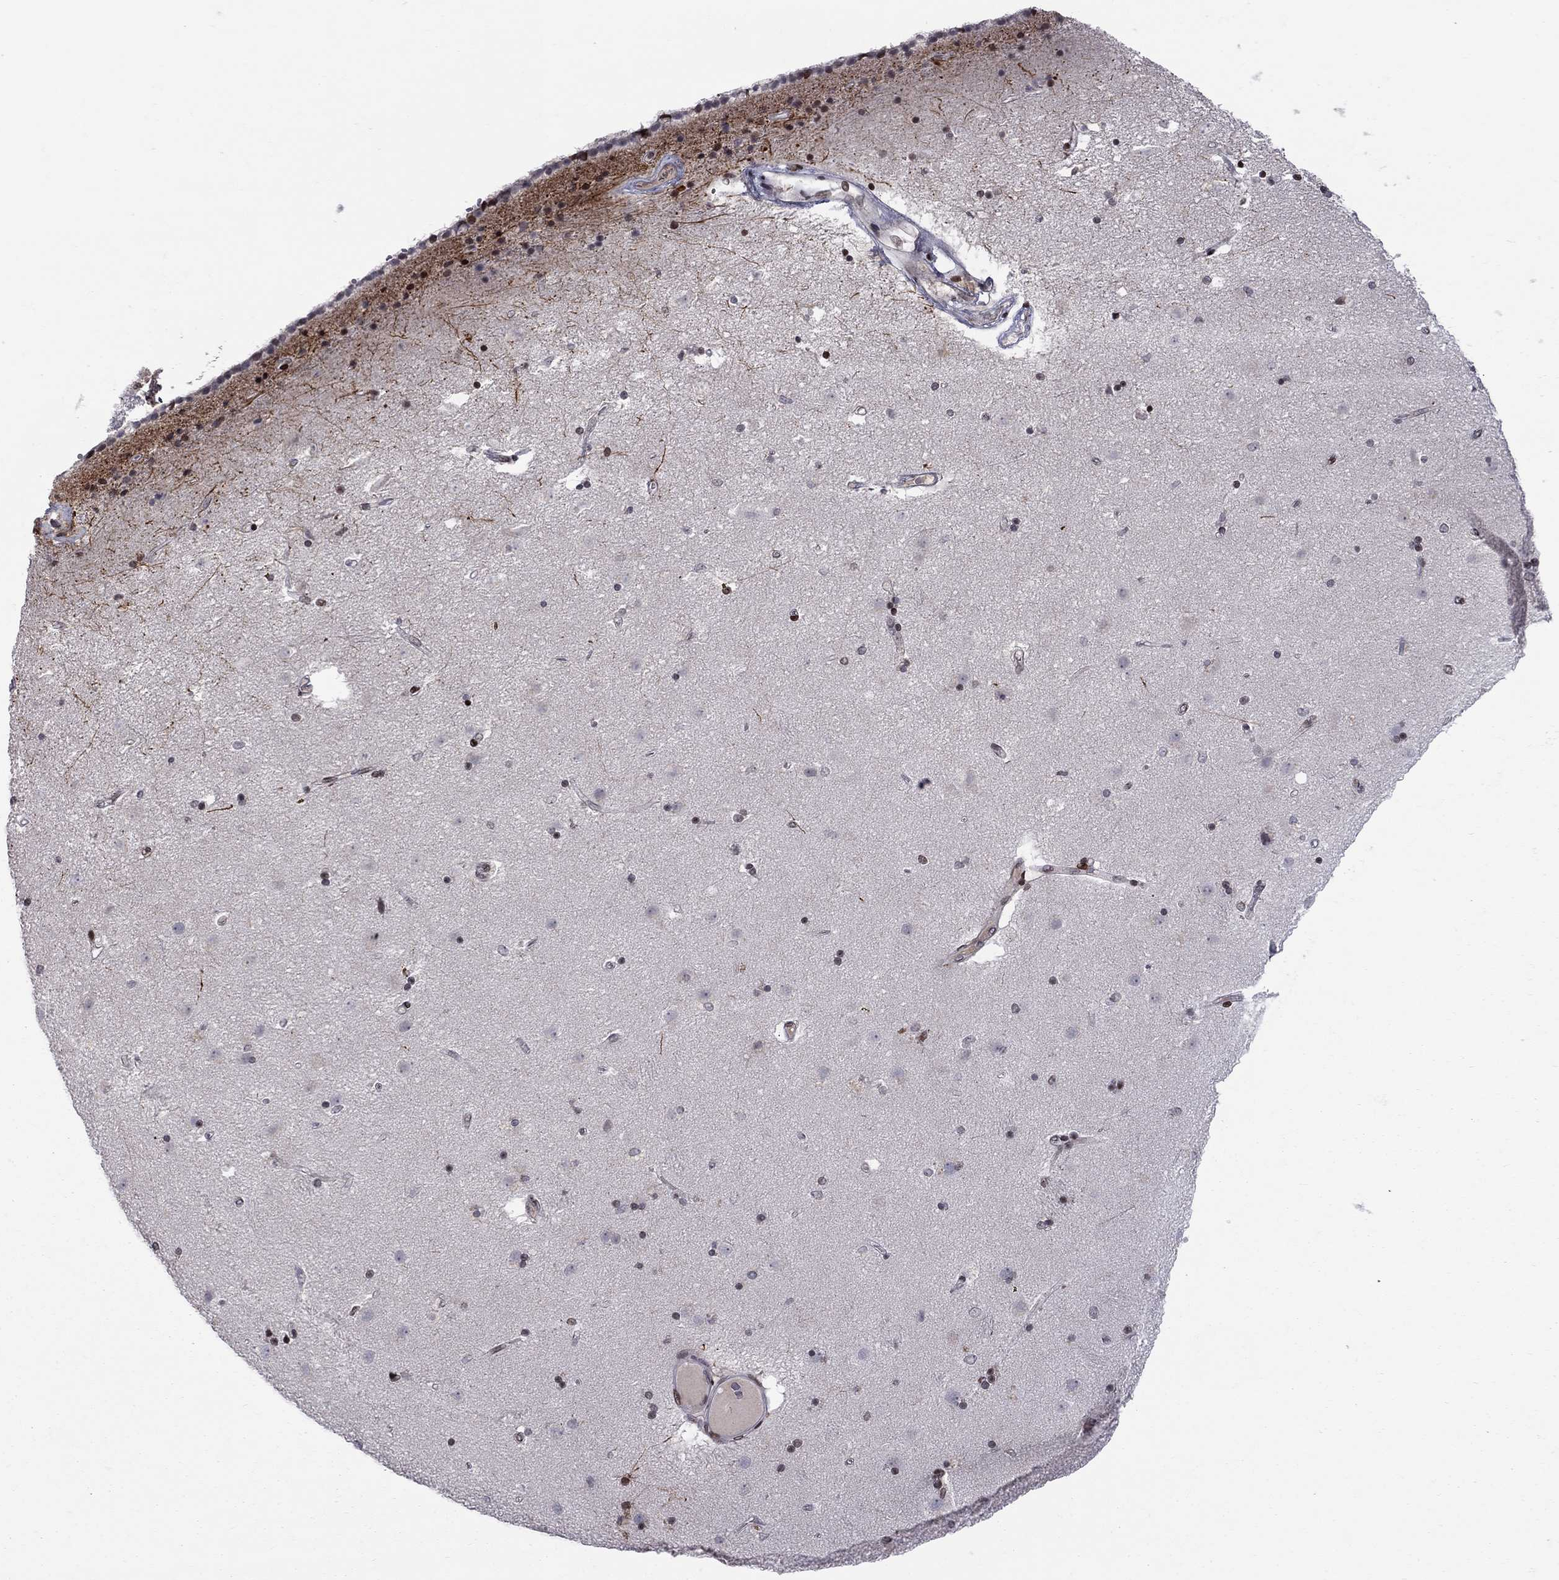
{"staining": {"intensity": "strong", "quantity": "<25%", "location": "cytoplasmic/membranous,nuclear"}, "tissue": "caudate", "cell_type": "Glial cells", "image_type": "normal", "snomed": [{"axis": "morphology", "description": "Normal tissue, NOS"}, {"axis": "topography", "description": "Lateral ventricle wall"}], "caption": "This is a histology image of IHC staining of normal caudate, which shows strong positivity in the cytoplasmic/membranous,nuclear of glial cells.", "gene": "RNASEH2C", "patient": {"sex": "female", "age": 71}}